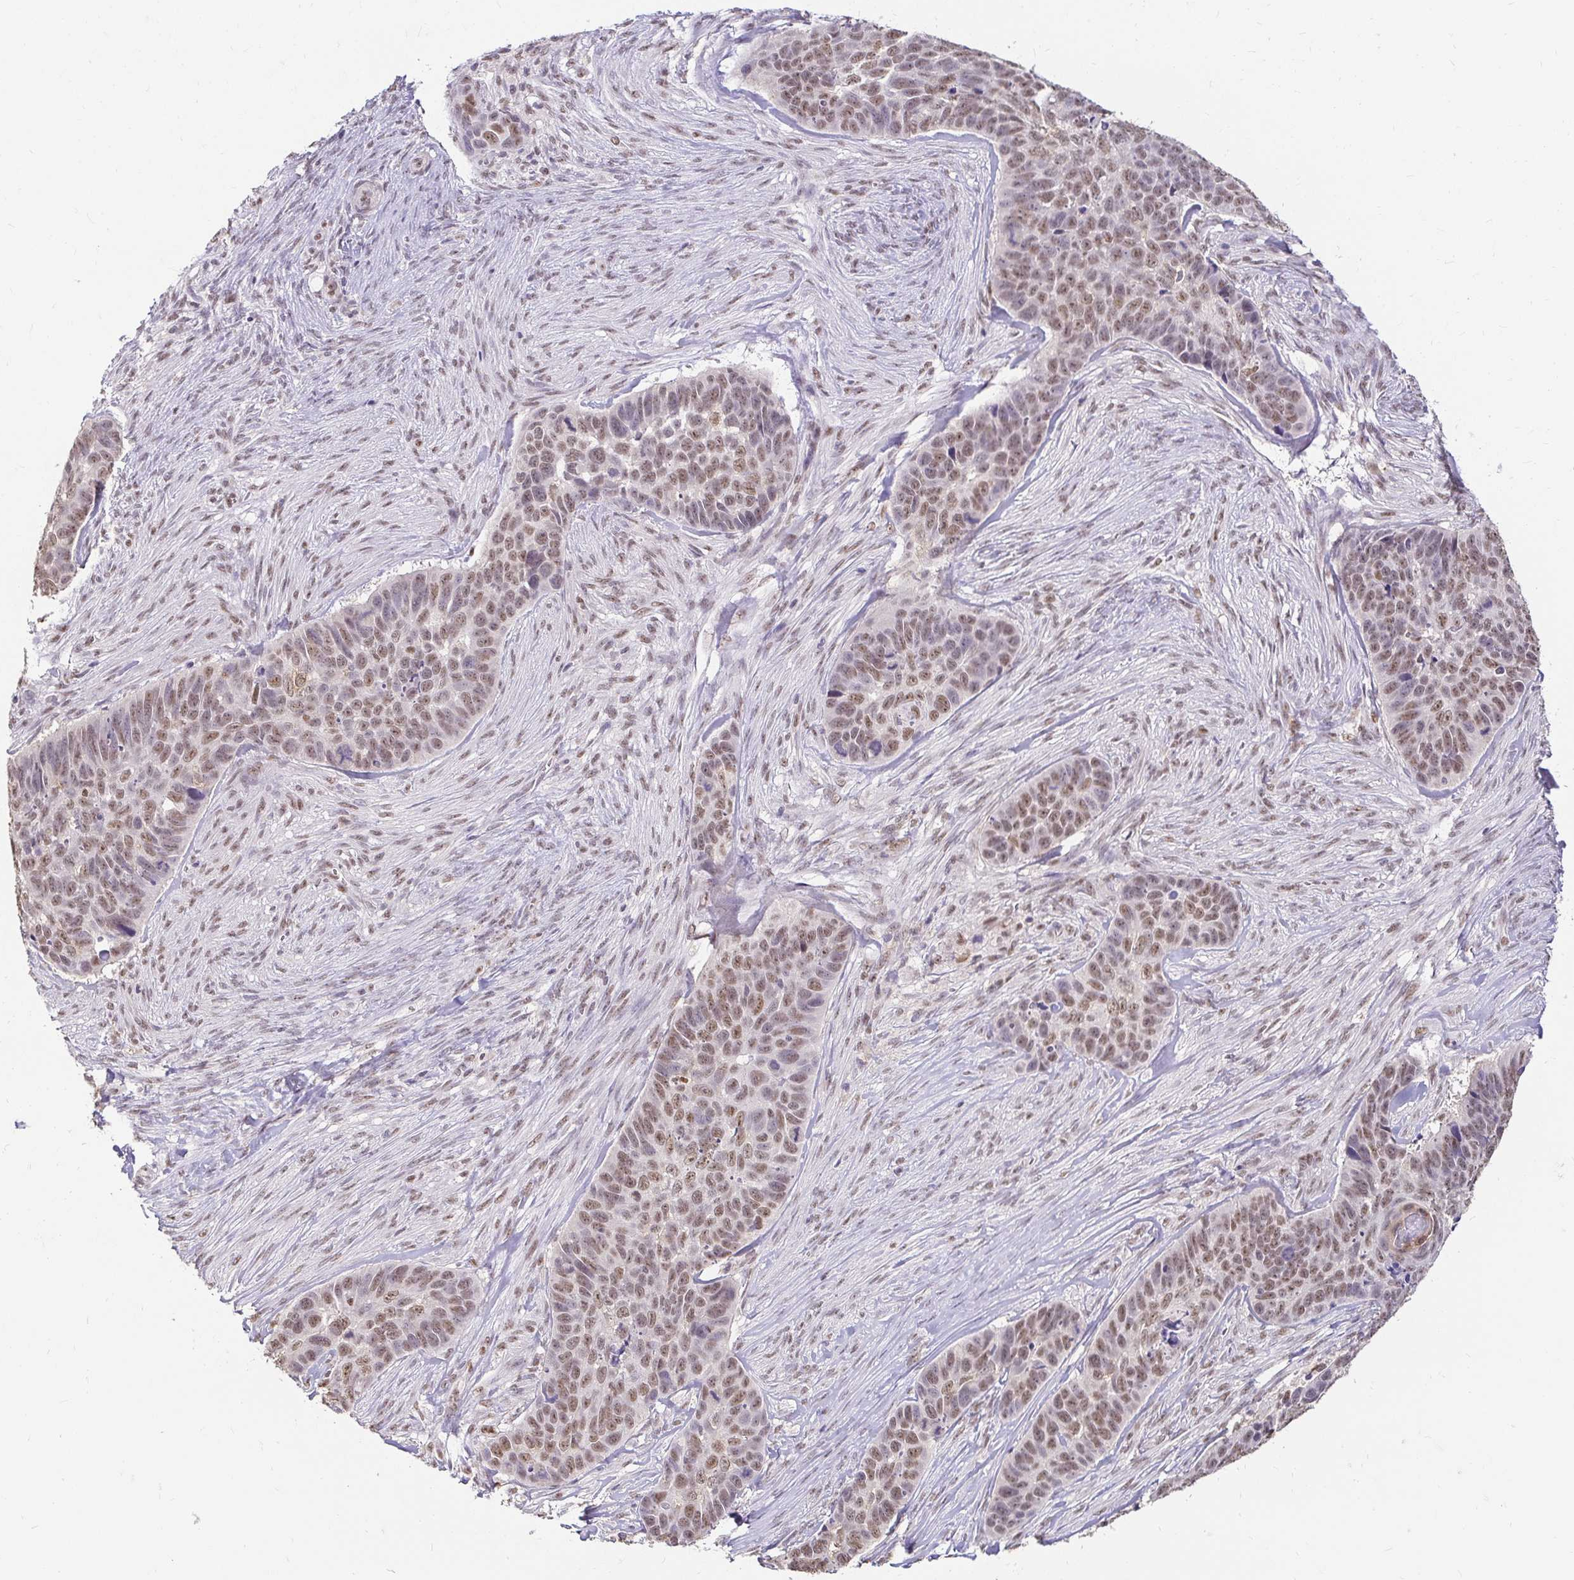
{"staining": {"intensity": "moderate", "quantity": "25%-75%", "location": "nuclear"}, "tissue": "skin cancer", "cell_type": "Tumor cells", "image_type": "cancer", "snomed": [{"axis": "morphology", "description": "Basal cell carcinoma"}, {"axis": "topography", "description": "Skin"}], "caption": "The immunohistochemical stain highlights moderate nuclear positivity in tumor cells of skin cancer tissue. (IHC, brightfield microscopy, high magnification).", "gene": "RIMS4", "patient": {"sex": "female", "age": 82}}